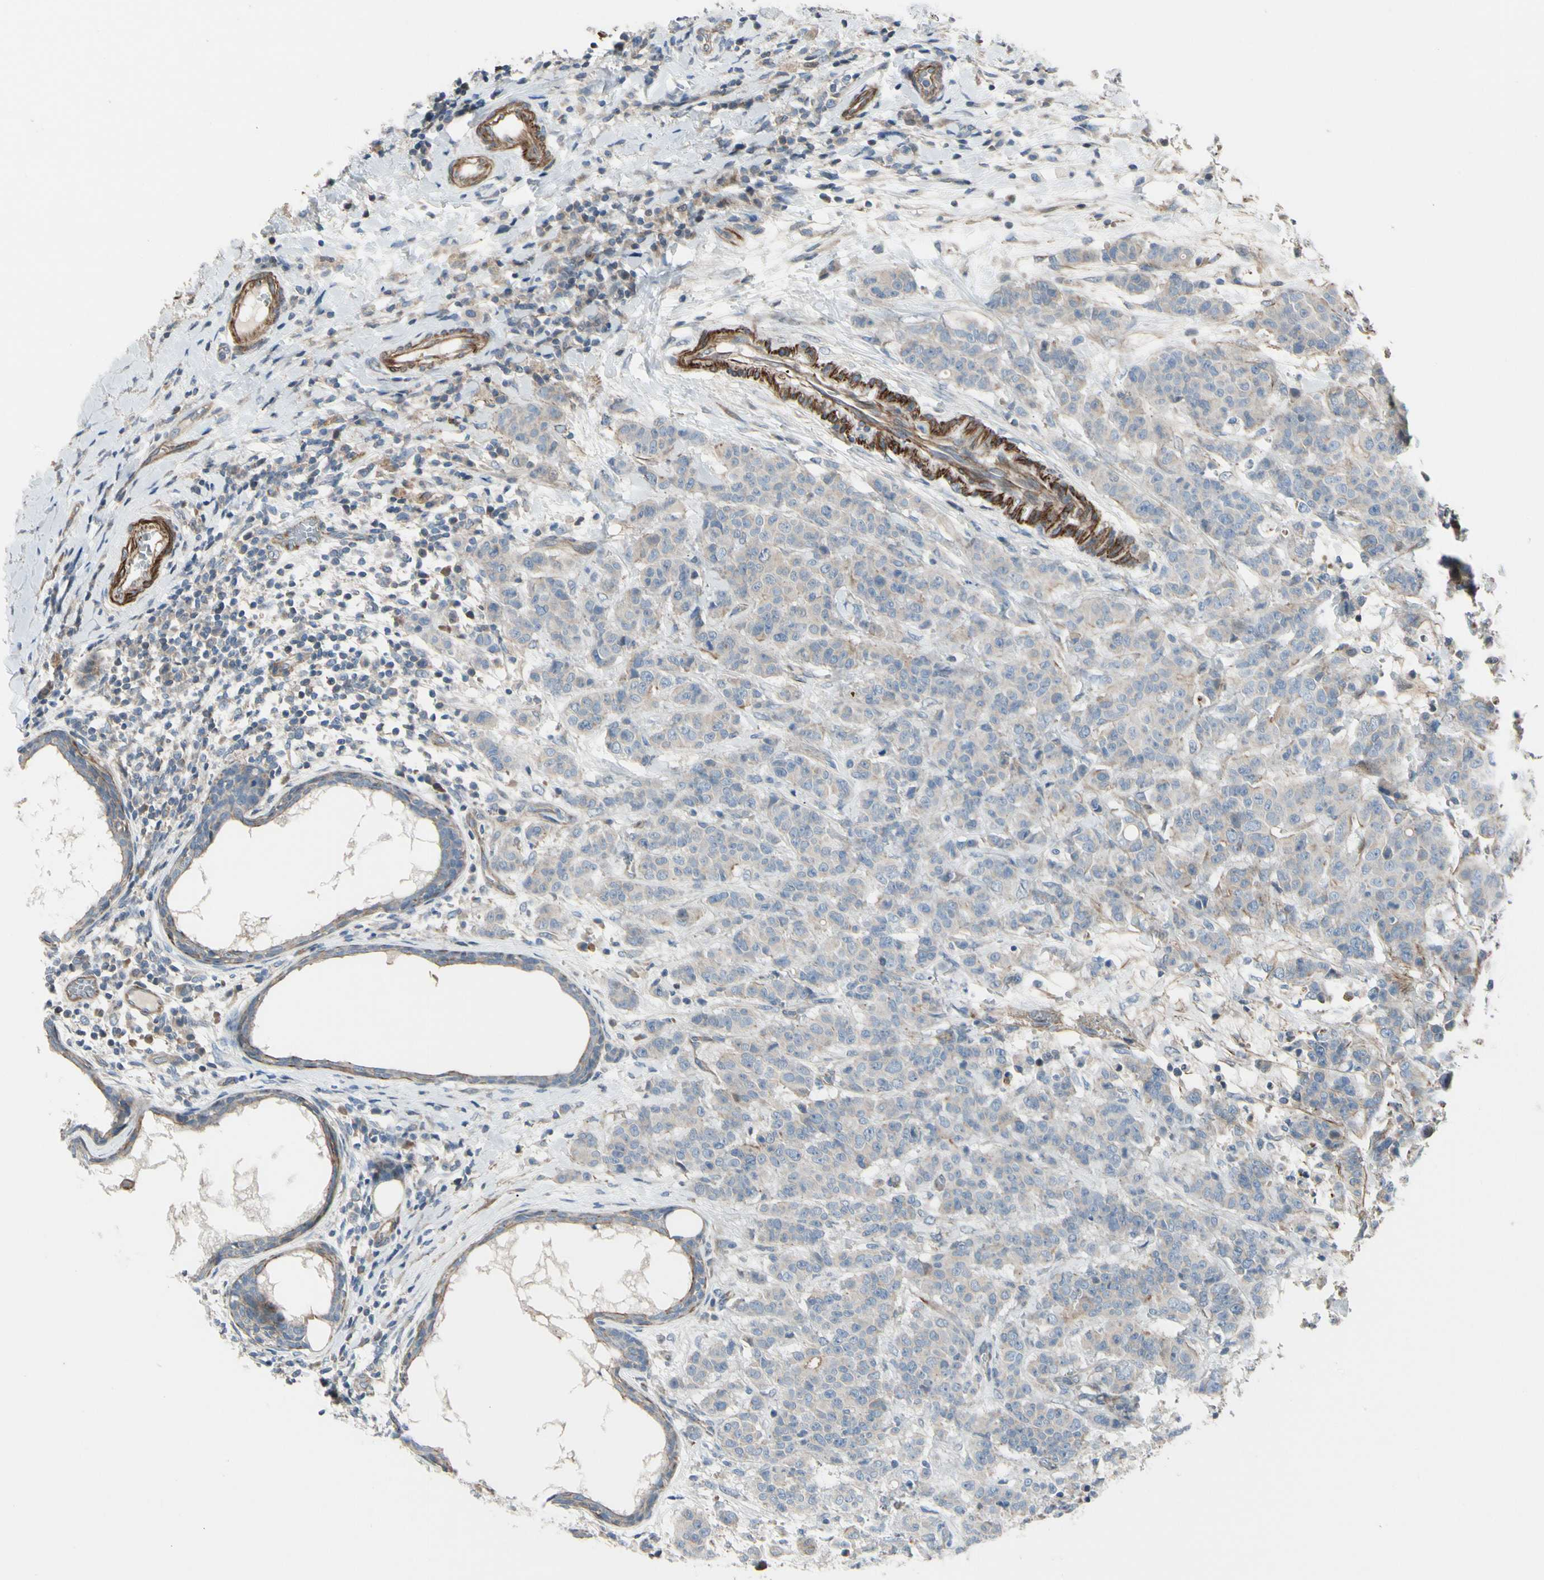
{"staining": {"intensity": "weak", "quantity": "25%-75%", "location": "cytoplasmic/membranous"}, "tissue": "breast cancer", "cell_type": "Tumor cells", "image_type": "cancer", "snomed": [{"axis": "morphology", "description": "Duct carcinoma"}, {"axis": "topography", "description": "Breast"}], "caption": "Immunohistochemistry (IHC) micrograph of human breast intraductal carcinoma stained for a protein (brown), which displays low levels of weak cytoplasmic/membranous expression in about 25%-75% of tumor cells.", "gene": "TPM1", "patient": {"sex": "female", "age": 40}}